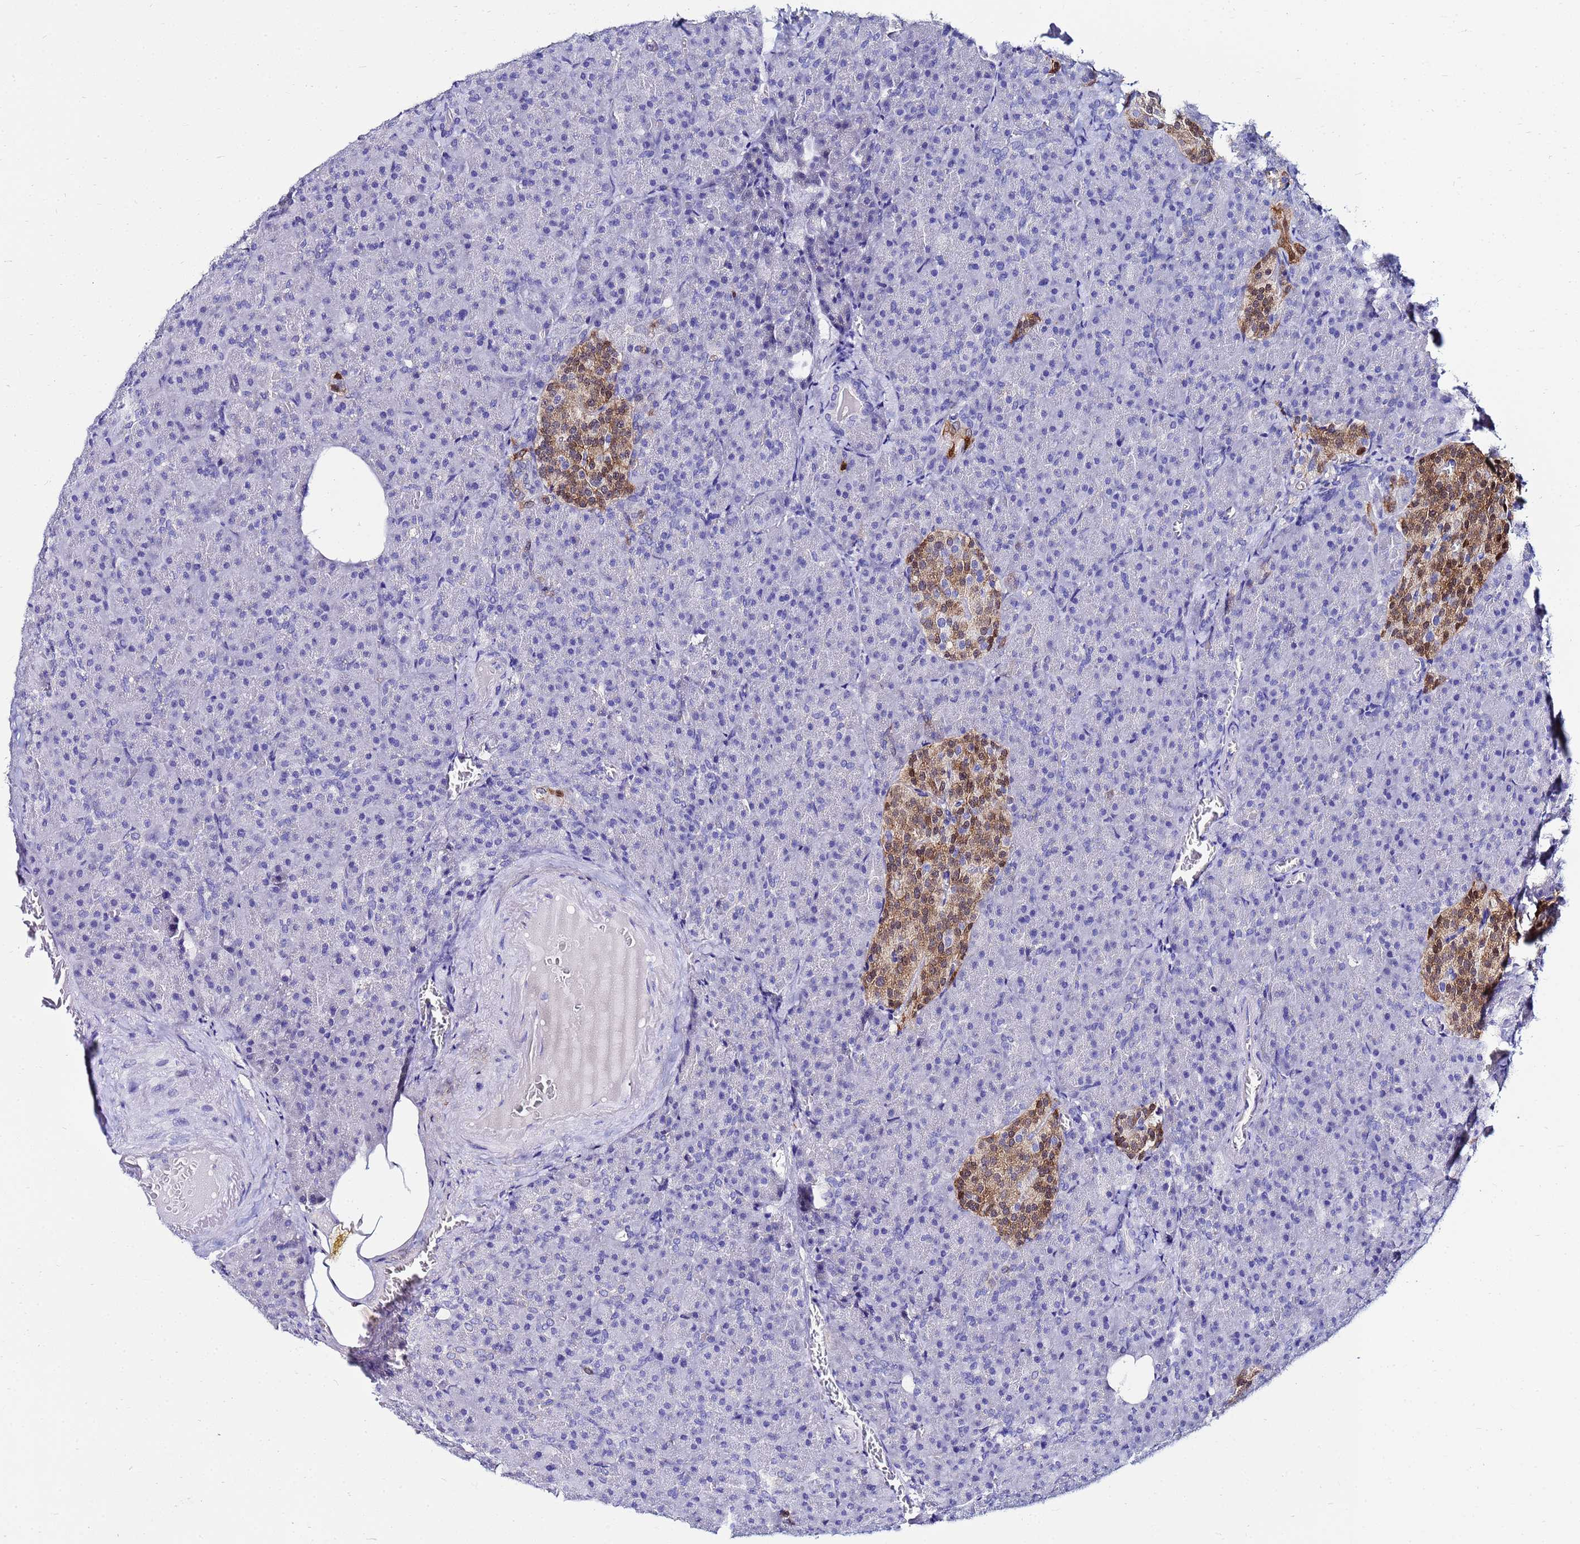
{"staining": {"intensity": "negative", "quantity": "none", "location": "none"}, "tissue": "pancreas", "cell_type": "Exocrine glandular cells", "image_type": "normal", "snomed": [{"axis": "morphology", "description": "Normal tissue, NOS"}, {"axis": "topography", "description": "Pancreas"}], "caption": "High magnification brightfield microscopy of unremarkable pancreas stained with DAB (brown) and counterstained with hematoxylin (blue): exocrine glandular cells show no significant positivity. Brightfield microscopy of immunohistochemistry stained with DAB (brown) and hematoxylin (blue), captured at high magnification.", "gene": "PPP1R14C", "patient": {"sex": "female", "age": 74}}